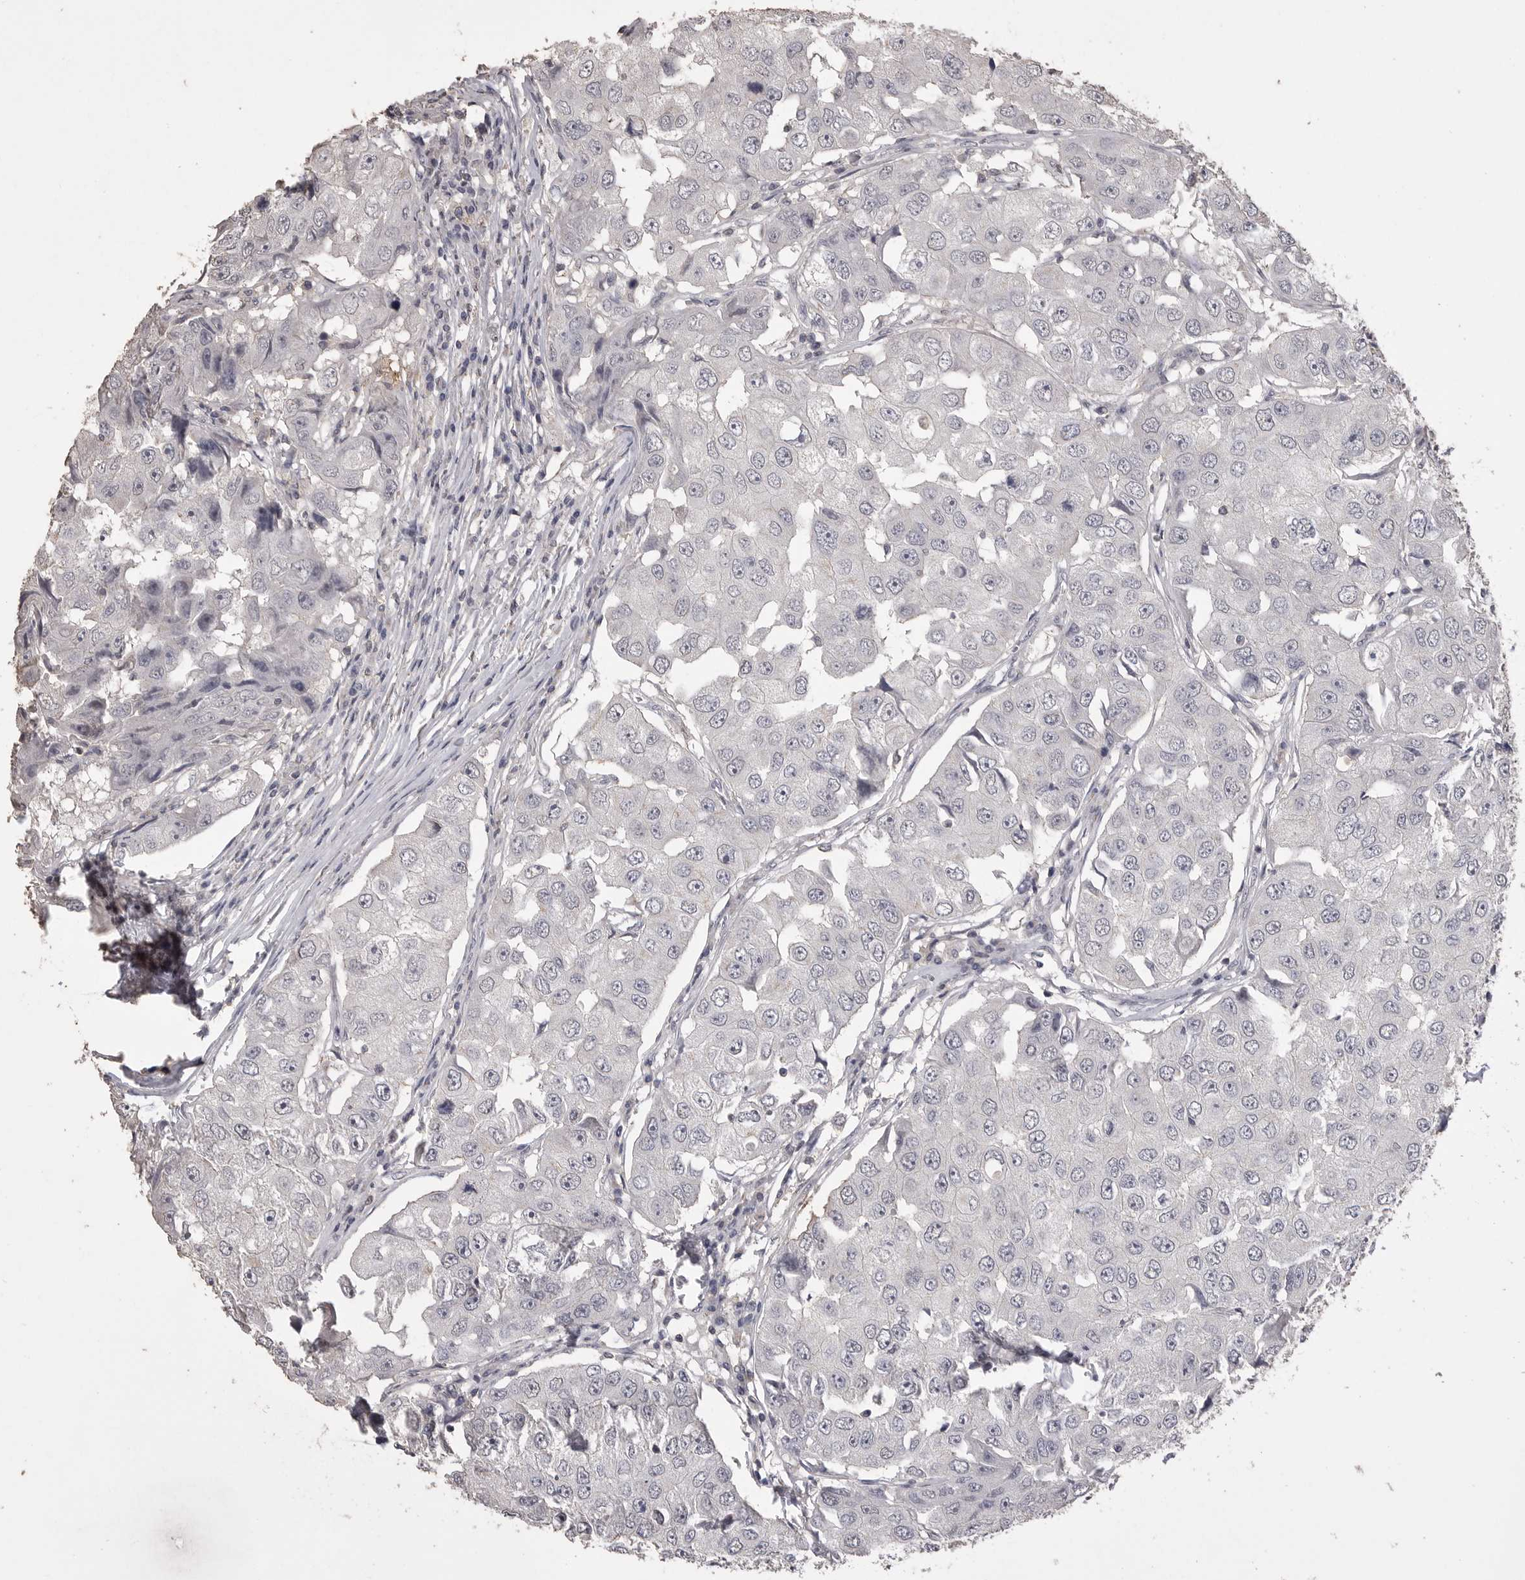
{"staining": {"intensity": "negative", "quantity": "none", "location": "none"}, "tissue": "breast cancer", "cell_type": "Tumor cells", "image_type": "cancer", "snomed": [{"axis": "morphology", "description": "Duct carcinoma"}, {"axis": "topography", "description": "Breast"}], "caption": "Immunohistochemistry (IHC) photomicrograph of human infiltrating ductal carcinoma (breast) stained for a protein (brown), which shows no positivity in tumor cells.", "gene": "MMP7", "patient": {"sex": "female", "age": 27}}